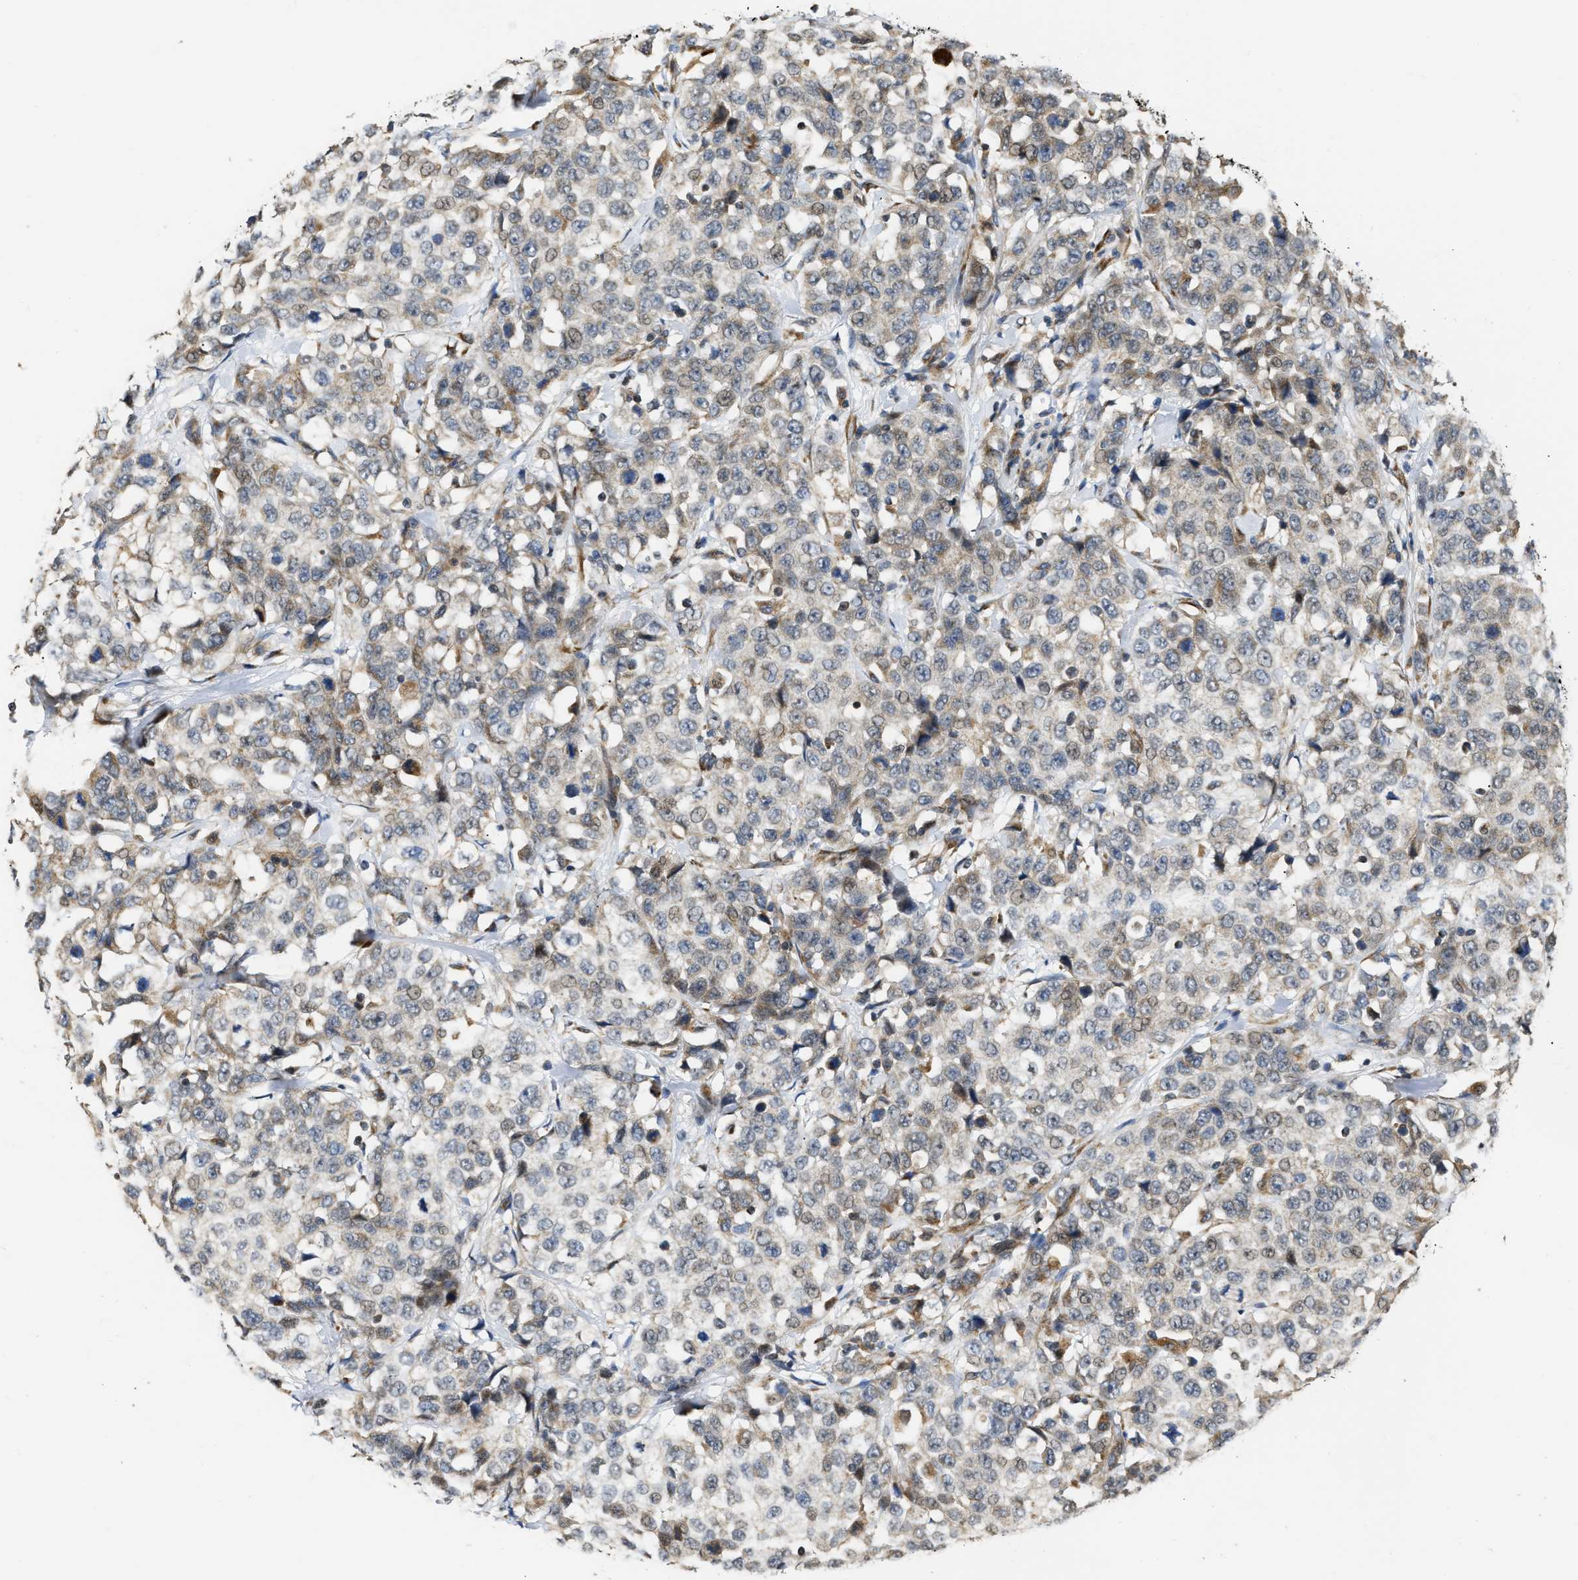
{"staining": {"intensity": "moderate", "quantity": "25%-75%", "location": "cytoplasmic/membranous"}, "tissue": "stomach cancer", "cell_type": "Tumor cells", "image_type": "cancer", "snomed": [{"axis": "morphology", "description": "Normal tissue, NOS"}, {"axis": "morphology", "description": "Adenocarcinoma, NOS"}, {"axis": "topography", "description": "Stomach"}], "caption": "This histopathology image reveals immunohistochemistry staining of stomach cancer (adenocarcinoma), with medium moderate cytoplasmic/membranous expression in about 25%-75% of tumor cells.", "gene": "DEPTOR", "patient": {"sex": "male", "age": 48}}